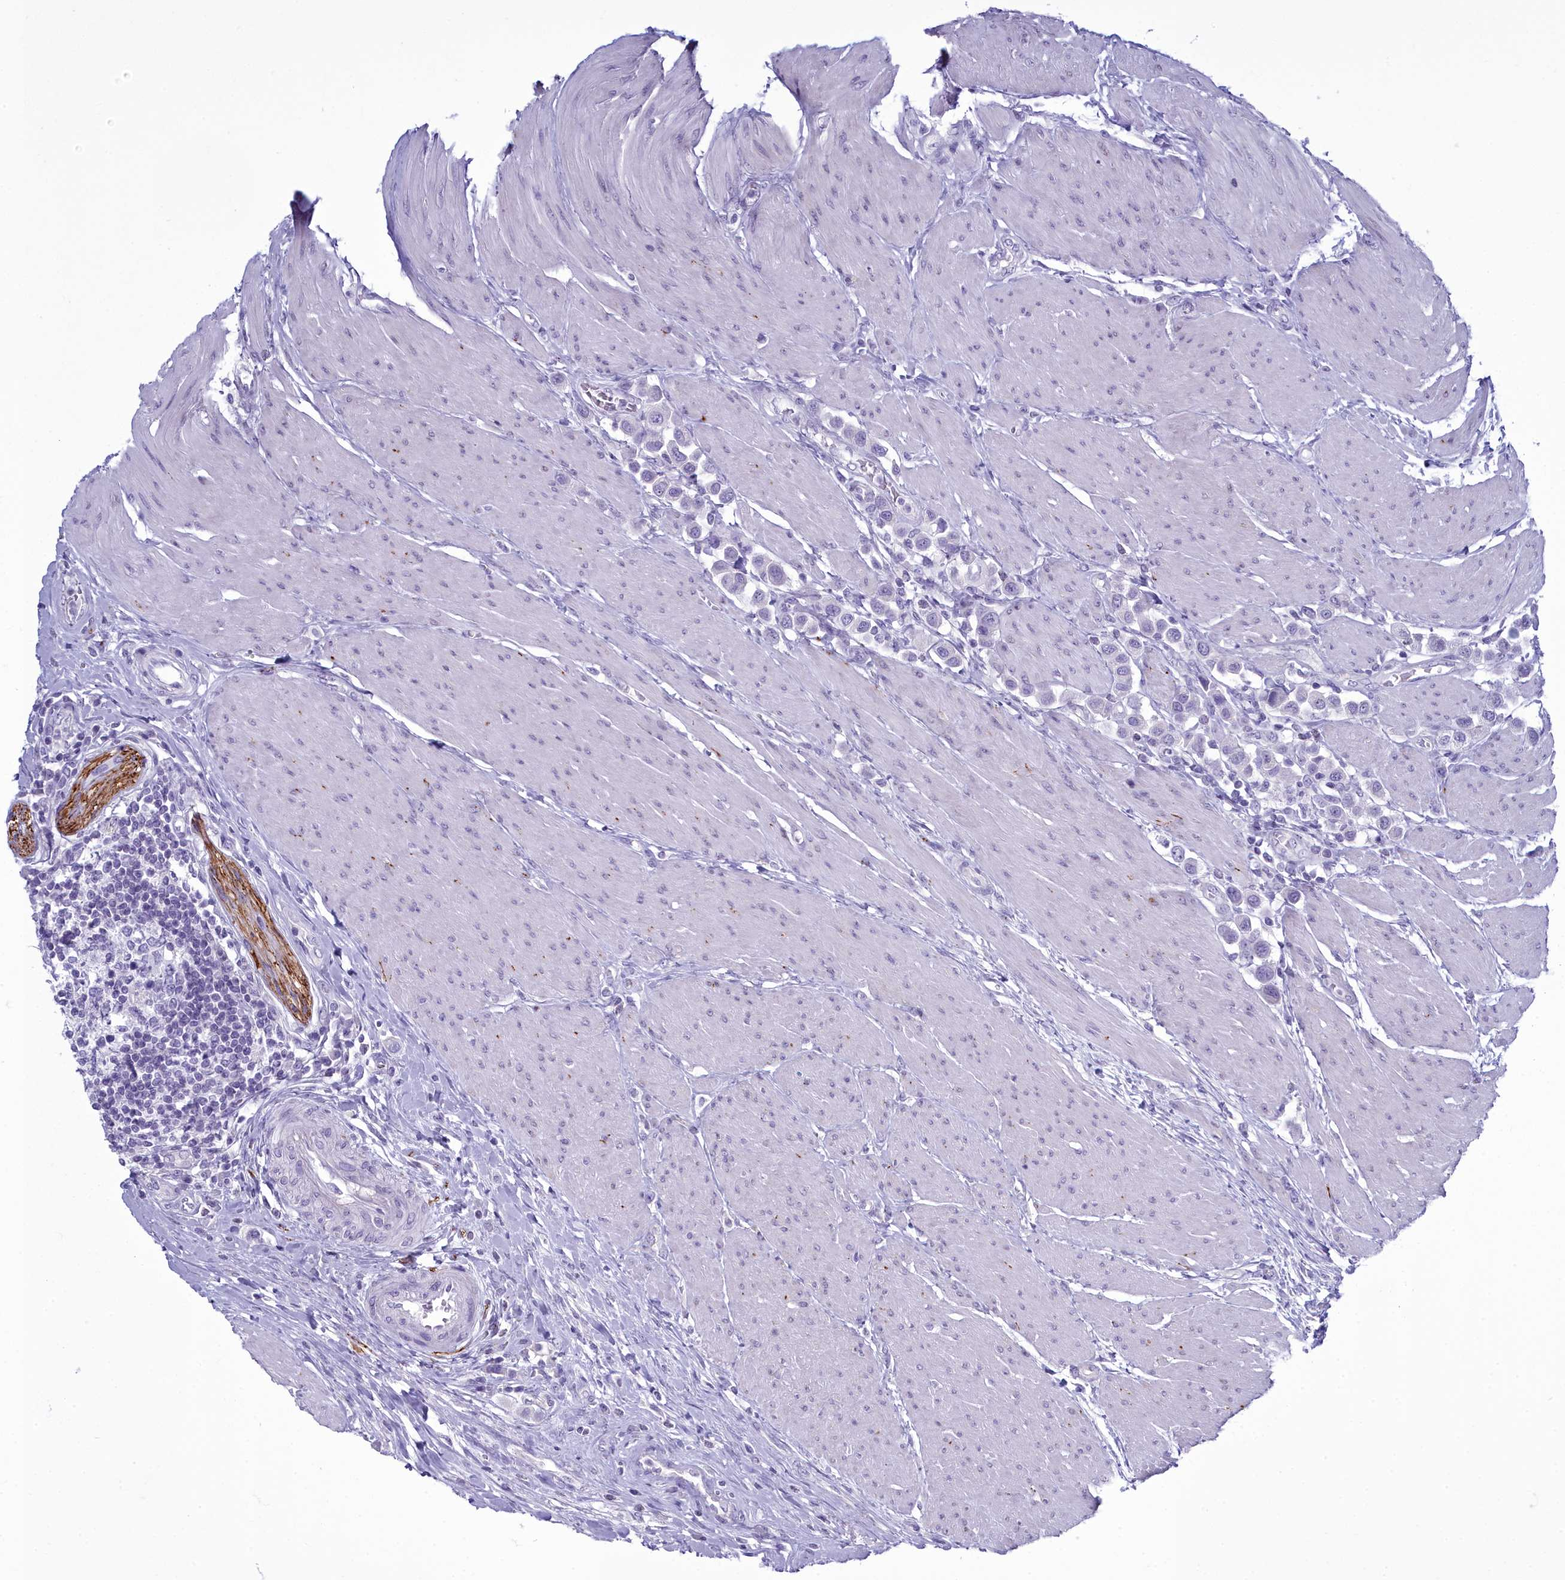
{"staining": {"intensity": "negative", "quantity": "none", "location": "none"}, "tissue": "urothelial cancer", "cell_type": "Tumor cells", "image_type": "cancer", "snomed": [{"axis": "morphology", "description": "Urothelial carcinoma, High grade"}, {"axis": "topography", "description": "Urinary bladder"}], "caption": "Human high-grade urothelial carcinoma stained for a protein using IHC demonstrates no expression in tumor cells.", "gene": "MAP6", "patient": {"sex": "male", "age": 50}}